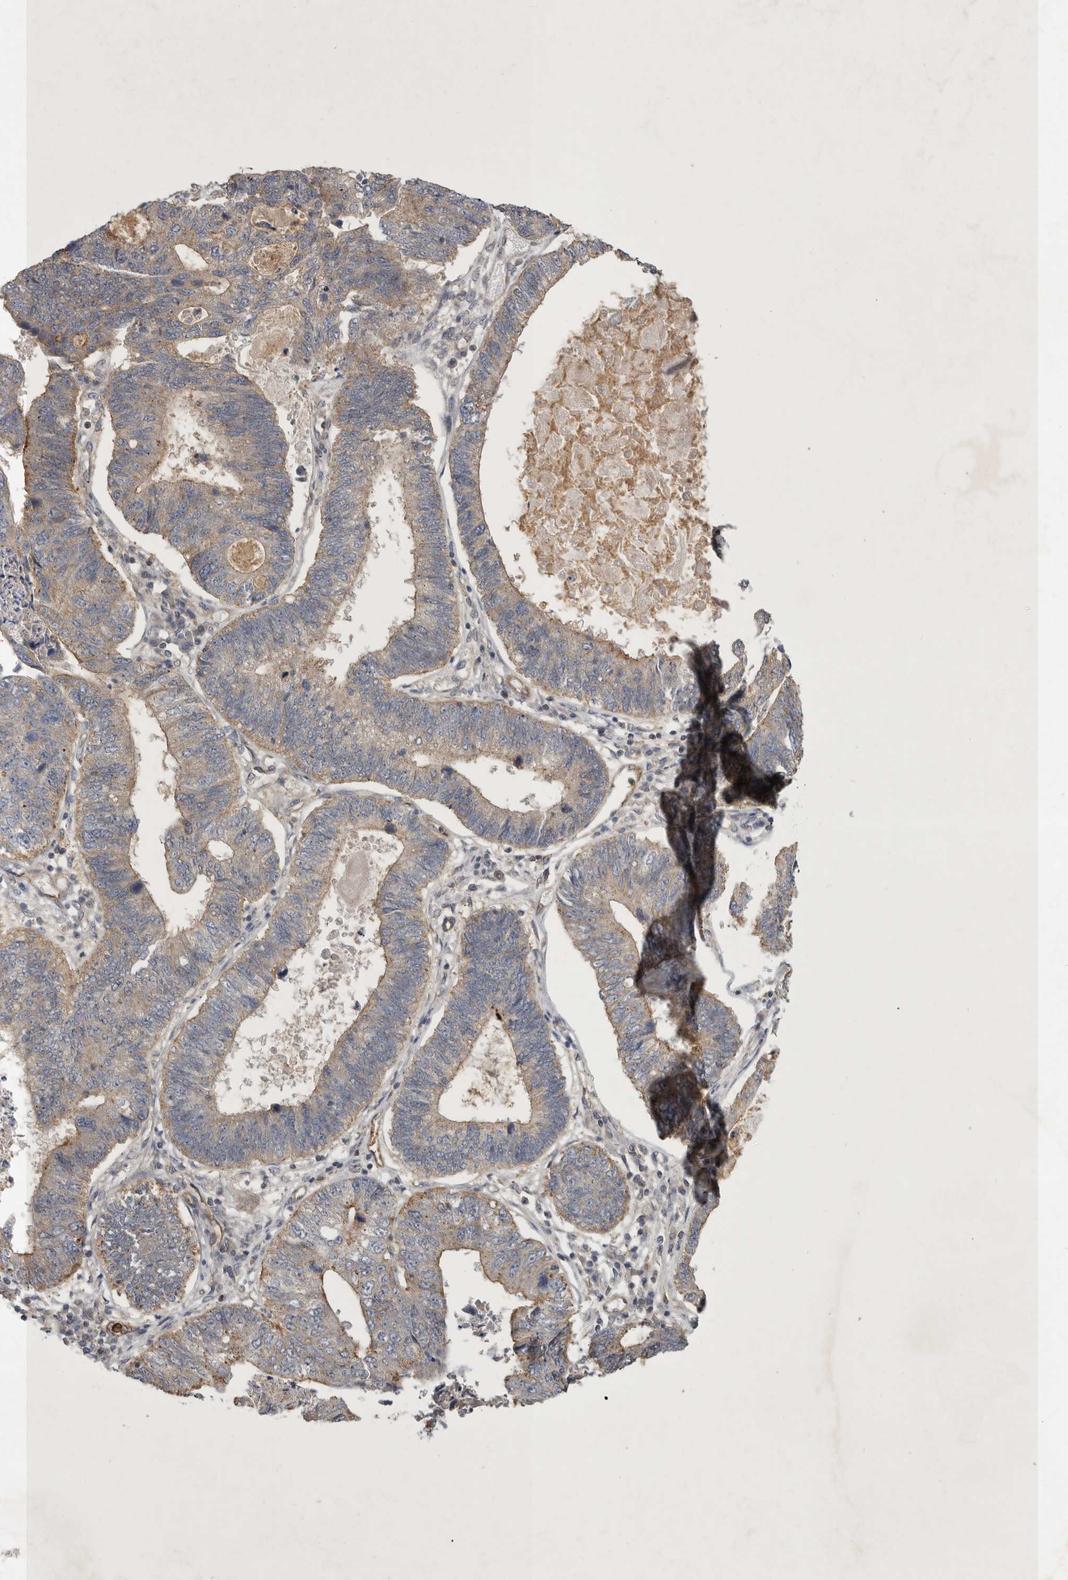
{"staining": {"intensity": "moderate", "quantity": ">75%", "location": "cytoplasmic/membranous"}, "tissue": "stomach cancer", "cell_type": "Tumor cells", "image_type": "cancer", "snomed": [{"axis": "morphology", "description": "Adenocarcinoma, NOS"}, {"axis": "topography", "description": "Stomach"}], "caption": "Immunohistochemistry photomicrograph of neoplastic tissue: stomach cancer (adenocarcinoma) stained using immunohistochemistry (IHC) displays medium levels of moderate protein expression localized specifically in the cytoplasmic/membranous of tumor cells, appearing as a cytoplasmic/membranous brown color.", "gene": "MLPH", "patient": {"sex": "male", "age": 59}}